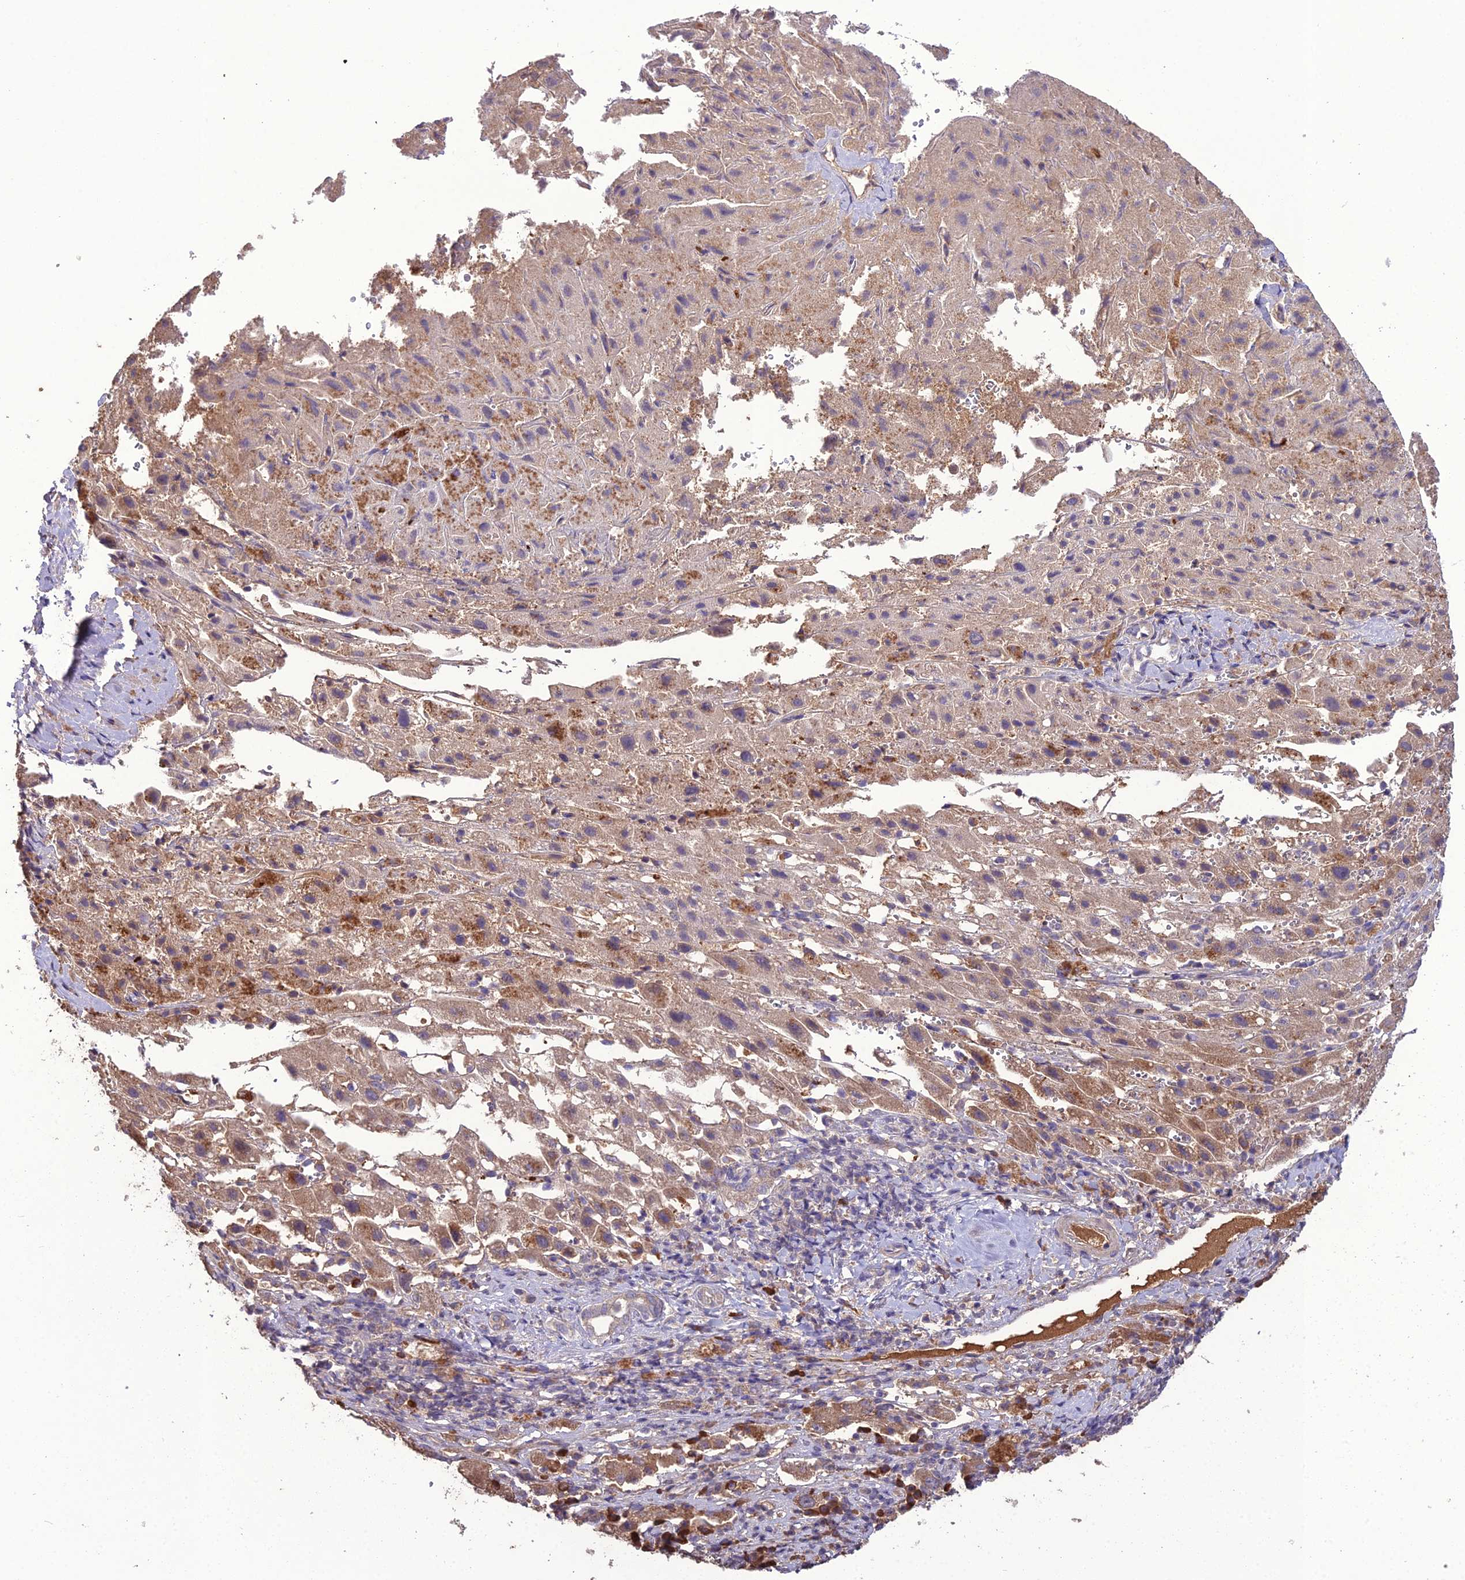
{"staining": {"intensity": "moderate", "quantity": ">75%", "location": "cytoplasmic/membranous"}, "tissue": "liver cancer", "cell_type": "Tumor cells", "image_type": "cancer", "snomed": [{"axis": "morphology", "description": "Carcinoma, Hepatocellular, NOS"}, {"axis": "topography", "description": "Liver"}], "caption": "Protein staining reveals moderate cytoplasmic/membranous staining in about >75% of tumor cells in liver cancer (hepatocellular carcinoma). Nuclei are stained in blue.", "gene": "KCTD16", "patient": {"sex": "female", "age": 58}}